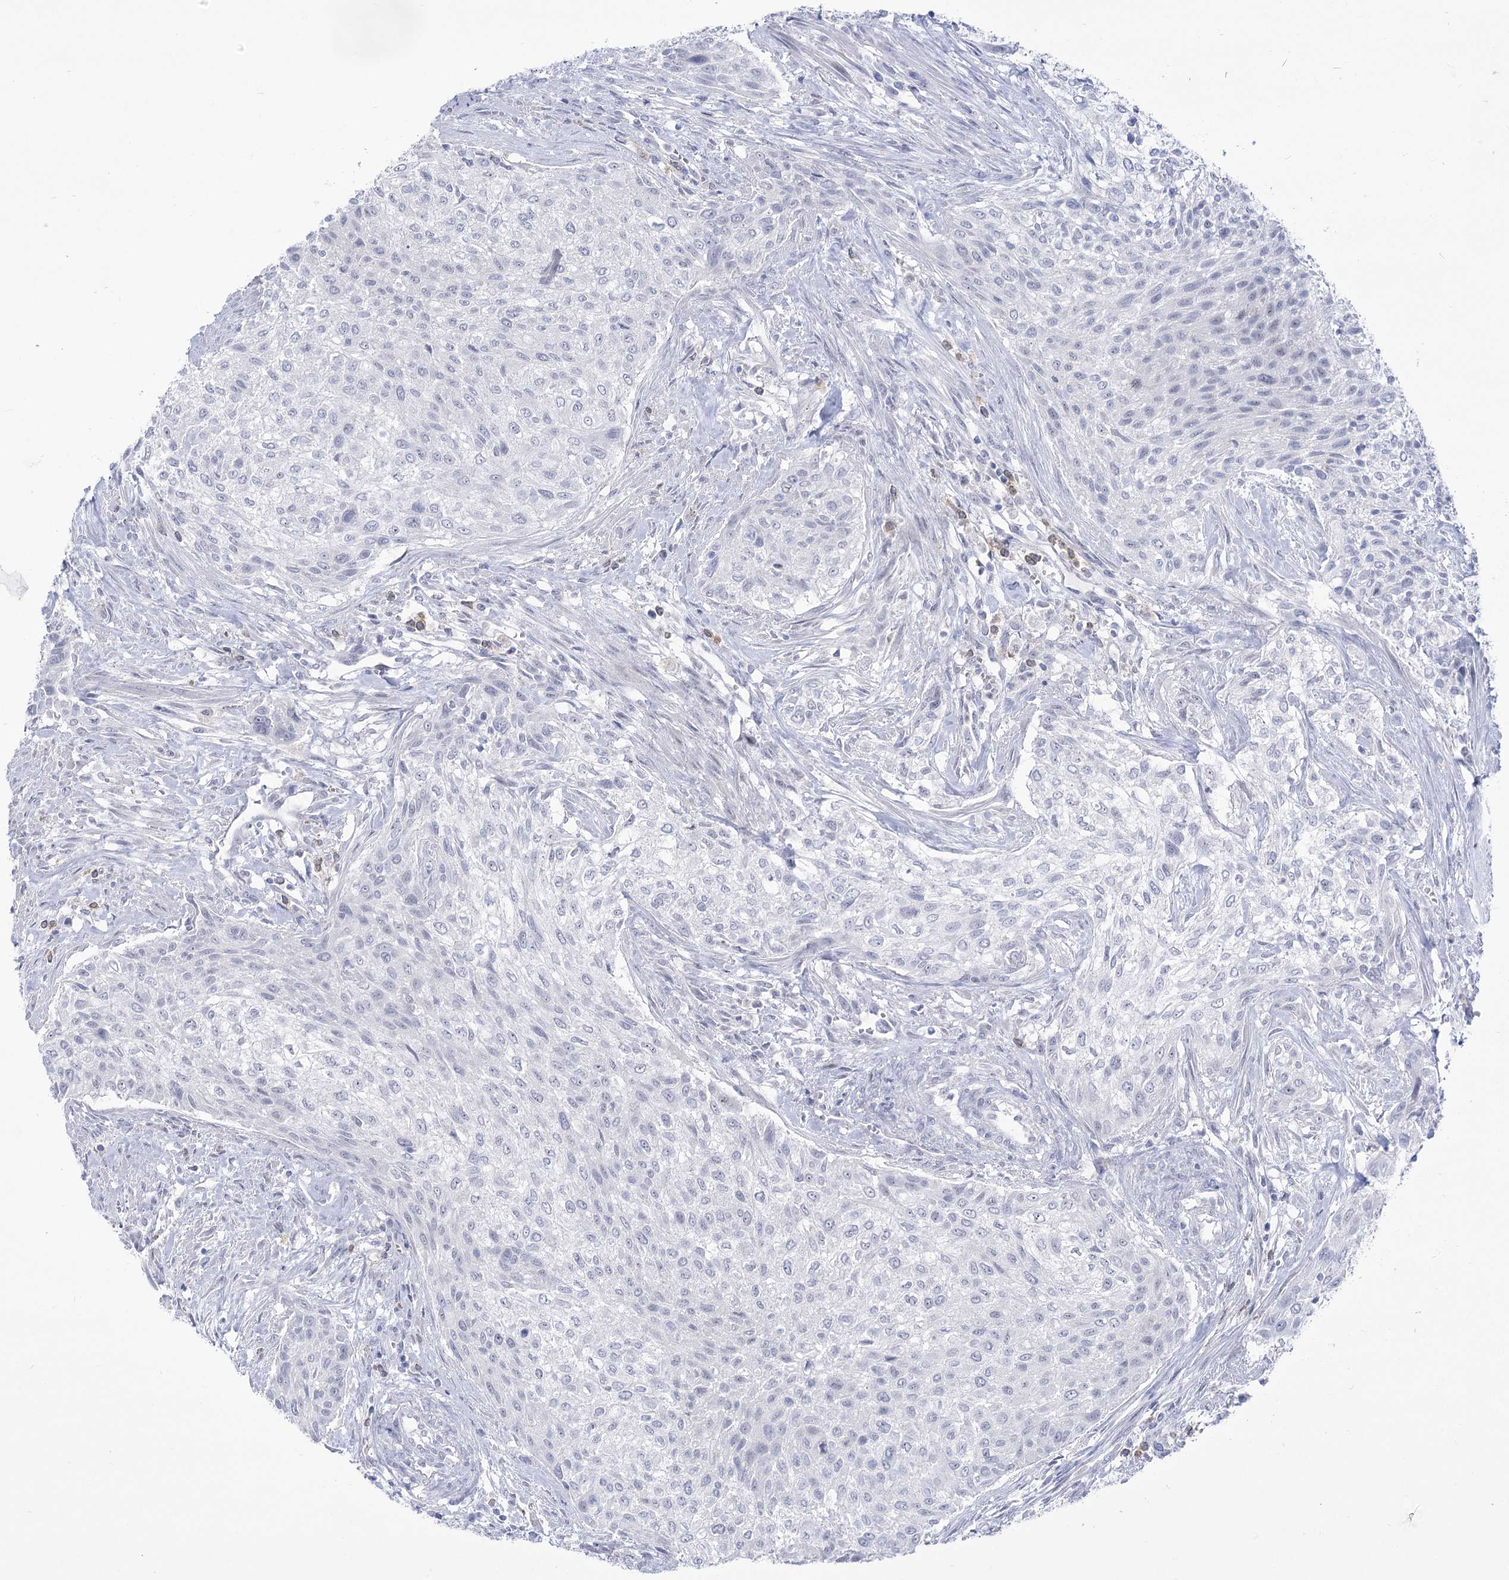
{"staining": {"intensity": "negative", "quantity": "none", "location": "none"}, "tissue": "urothelial cancer", "cell_type": "Tumor cells", "image_type": "cancer", "snomed": [{"axis": "morphology", "description": "Normal tissue, NOS"}, {"axis": "morphology", "description": "Urothelial carcinoma, NOS"}, {"axis": "topography", "description": "Urinary bladder"}, {"axis": "topography", "description": "Peripheral nerve tissue"}], "caption": "Immunohistochemistry histopathology image of neoplastic tissue: urothelial cancer stained with DAB (3,3'-diaminobenzidine) displays no significant protein staining in tumor cells.", "gene": "BEND7", "patient": {"sex": "male", "age": 35}}